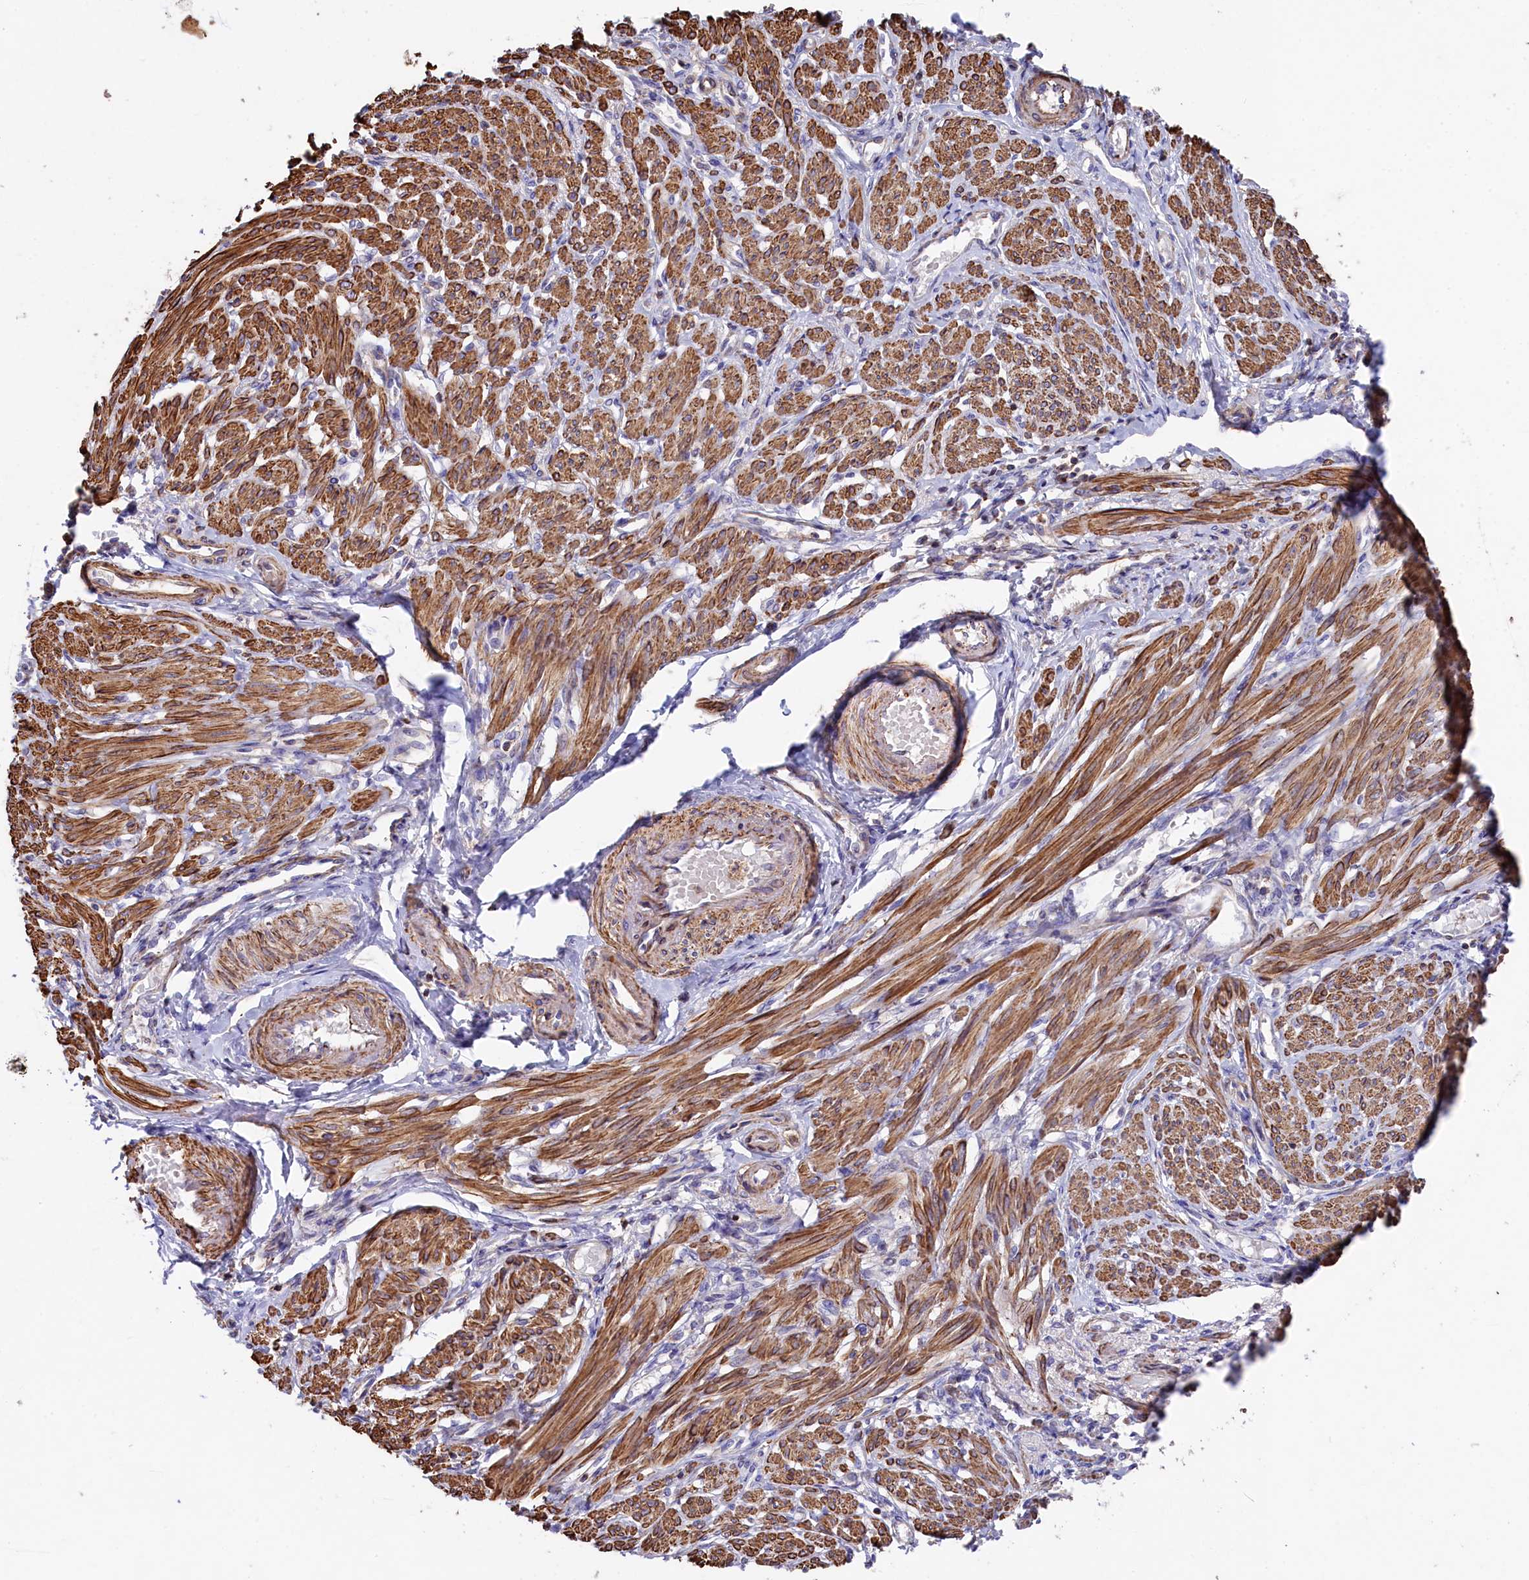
{"staining": {"intensity": "moderate", "quantity": "25%-75%", "location": "cytoplasmic/membranous"}, "tissue": "smooth muscle", "cell_type": "Smooth muscle cells", "image_type": "normal", "snomed": [{"axis": "morphology", "description": "Normal tissue, NOS"}, {"axis": "topography", "description": "Smooth muscle"}], "caption": "Approximately 25%-75% of smooth muscle cells in normal smooth muscle demonstrate moderate cytoplasmic/membranous protein staining as visualized by brown immunohistochemical staining.", "gene": "RAPSN", "patient": {"sex": "female", "age": 39}}